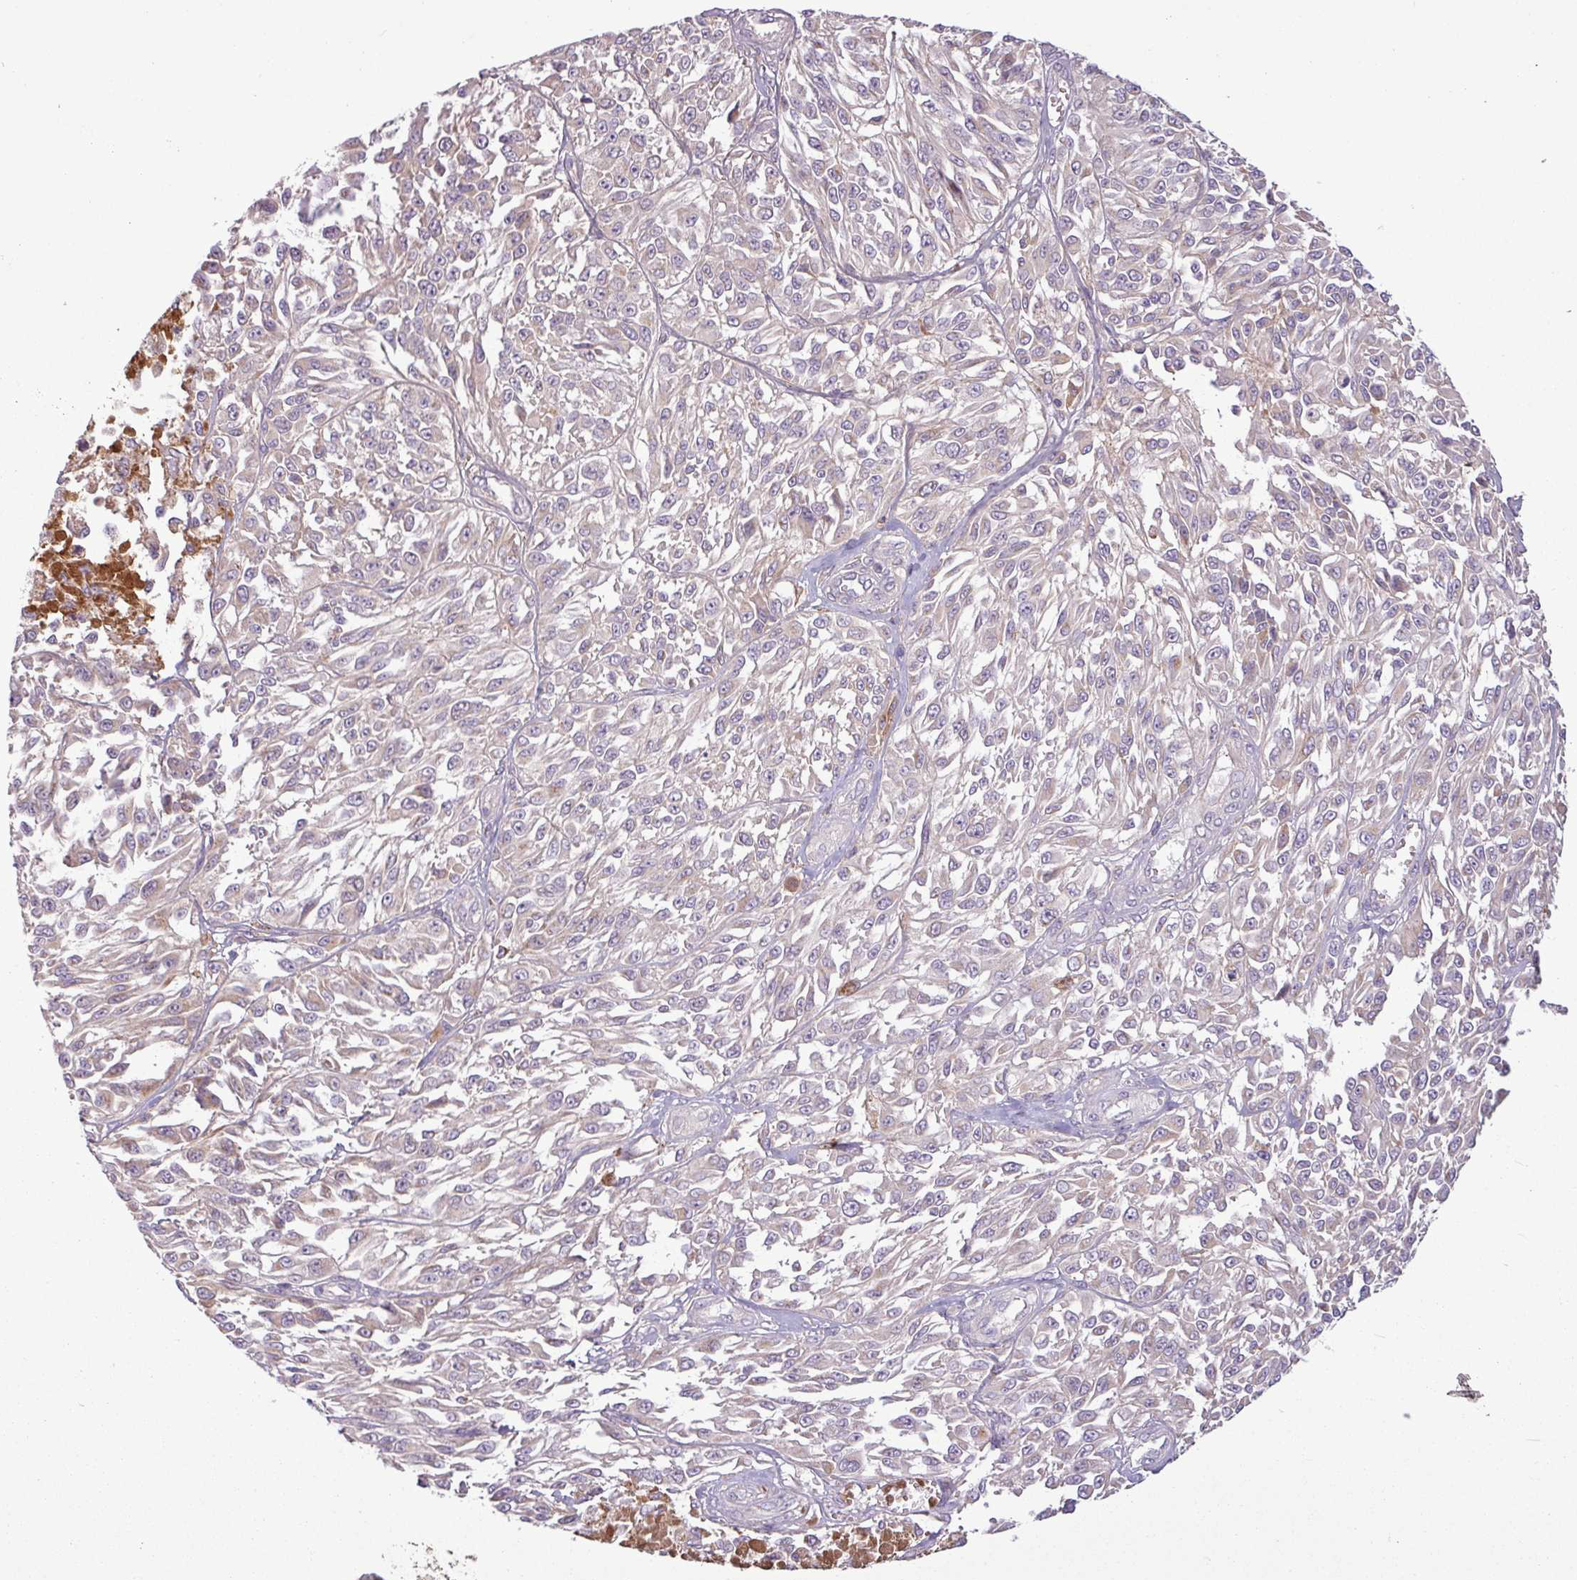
{"staining": {"intensity": "weak", "quantity": "<25%", "location": "cytoplasmic/membranous"}, "tissue": "melanoma", "cell_type": "Tumor cells", "image_type": "cancer", "snomed": [{"axis": "morphology", "description": "Malignant melanoma, NOS"}, {"axis": "topography", "description": "Skin"}], "caption": "A histopathology image of human malignant melanoma is negative for staining in tumor cells.", "gene": "C4B", "patient": {"sex": "male", "age": 94}}